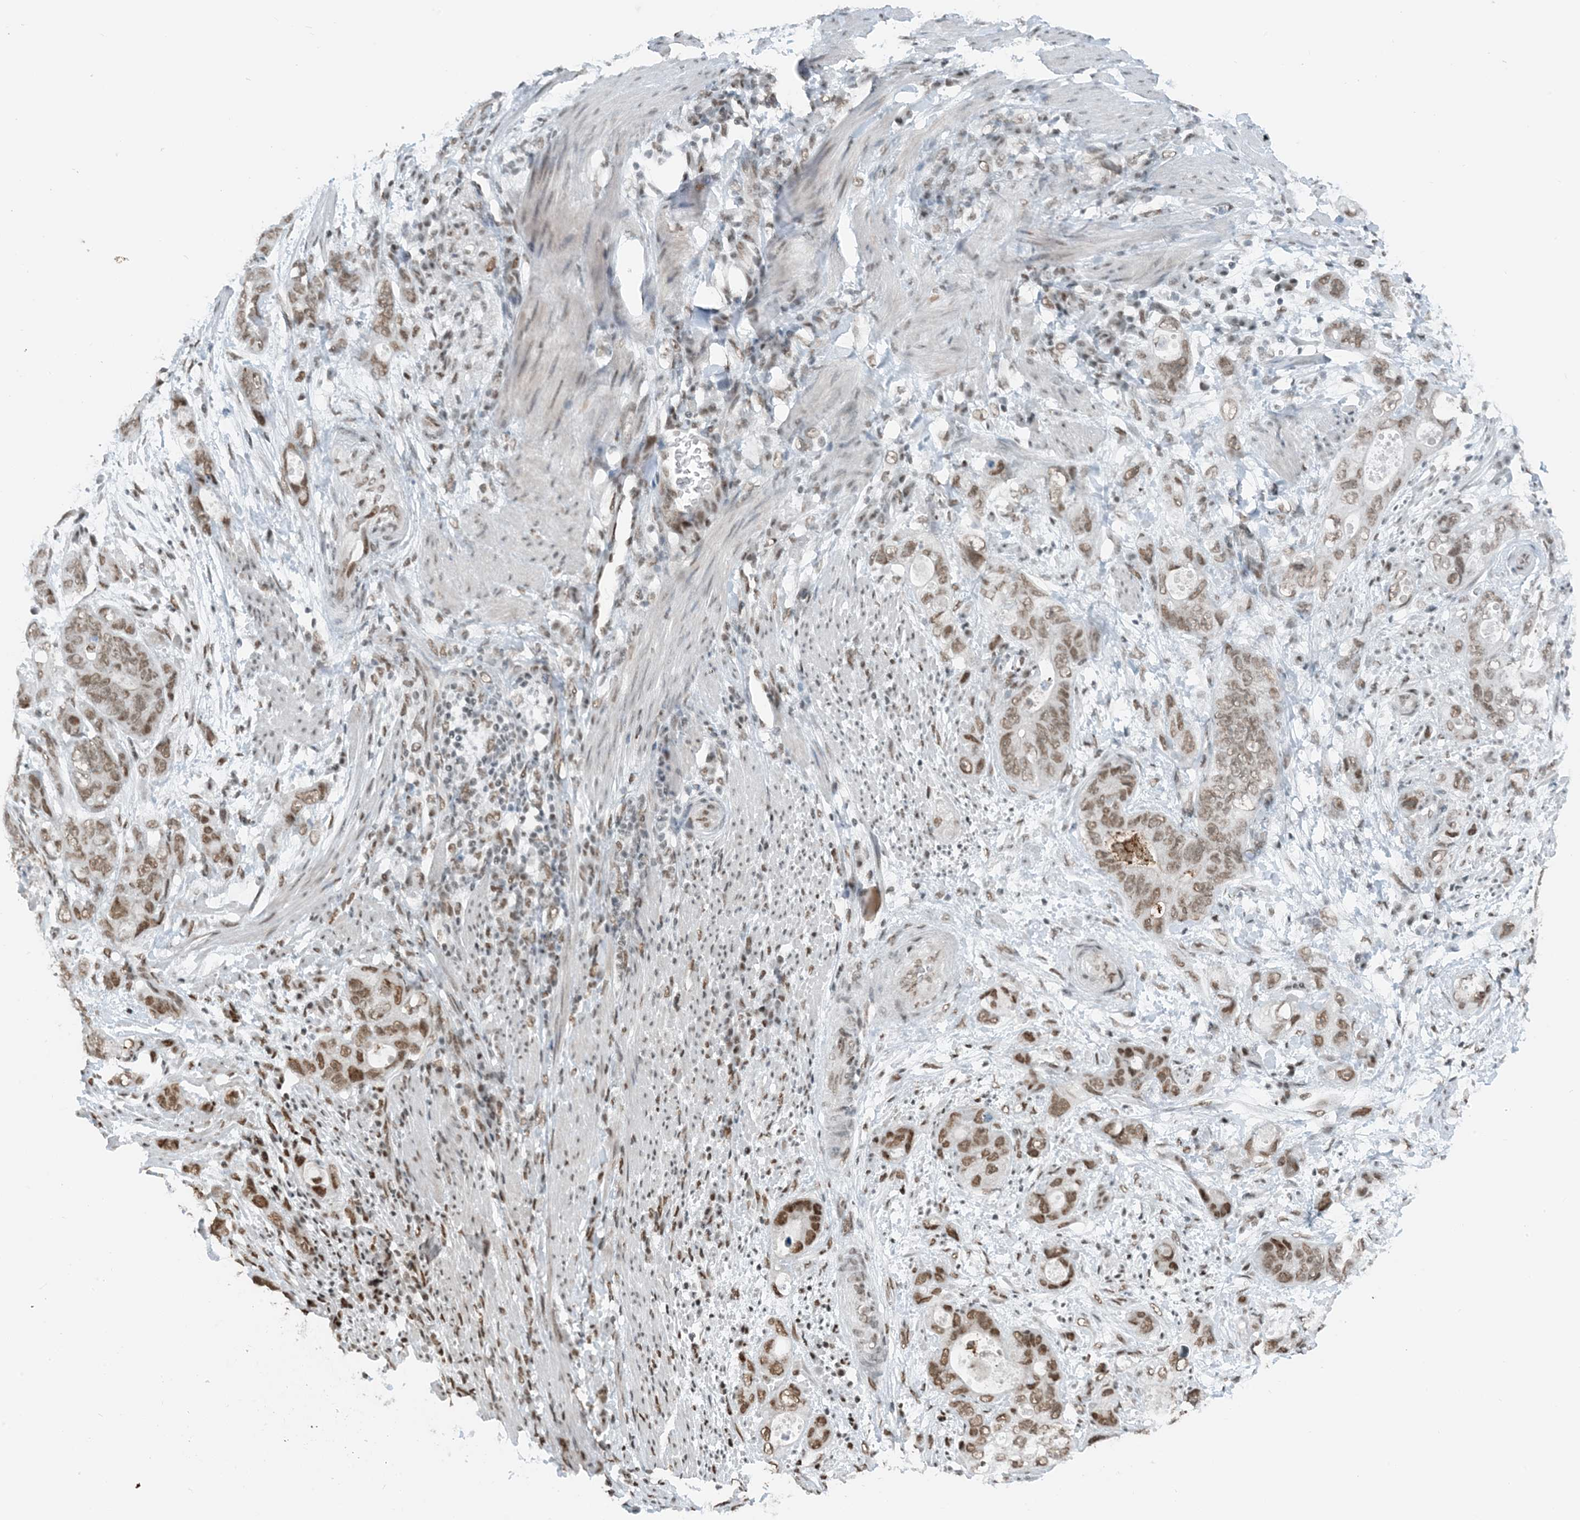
{"staining": {"intensity": "moderate", "quantity": ">75%", "location": "nuclear"}, "tissue": "stomach cancer", "cell_type": "Tumor cells", "image_type": "cancer", "snomed": [{"axis": "morphology", "description": "Adenocarcinoma, NOS"}, {"axis": "topography", "description": "Stomach"}], "caption": "This photomicrograph reveals stomach adenocarcinoma stained with immunohistochemistry to label a protein in brown. The nuclear of tumor cells show moderate positivity for the protein. Nuclei are counter-stained blue.", "gene": "ZNF500", "patient": {"sex": "female", "age": 89}}